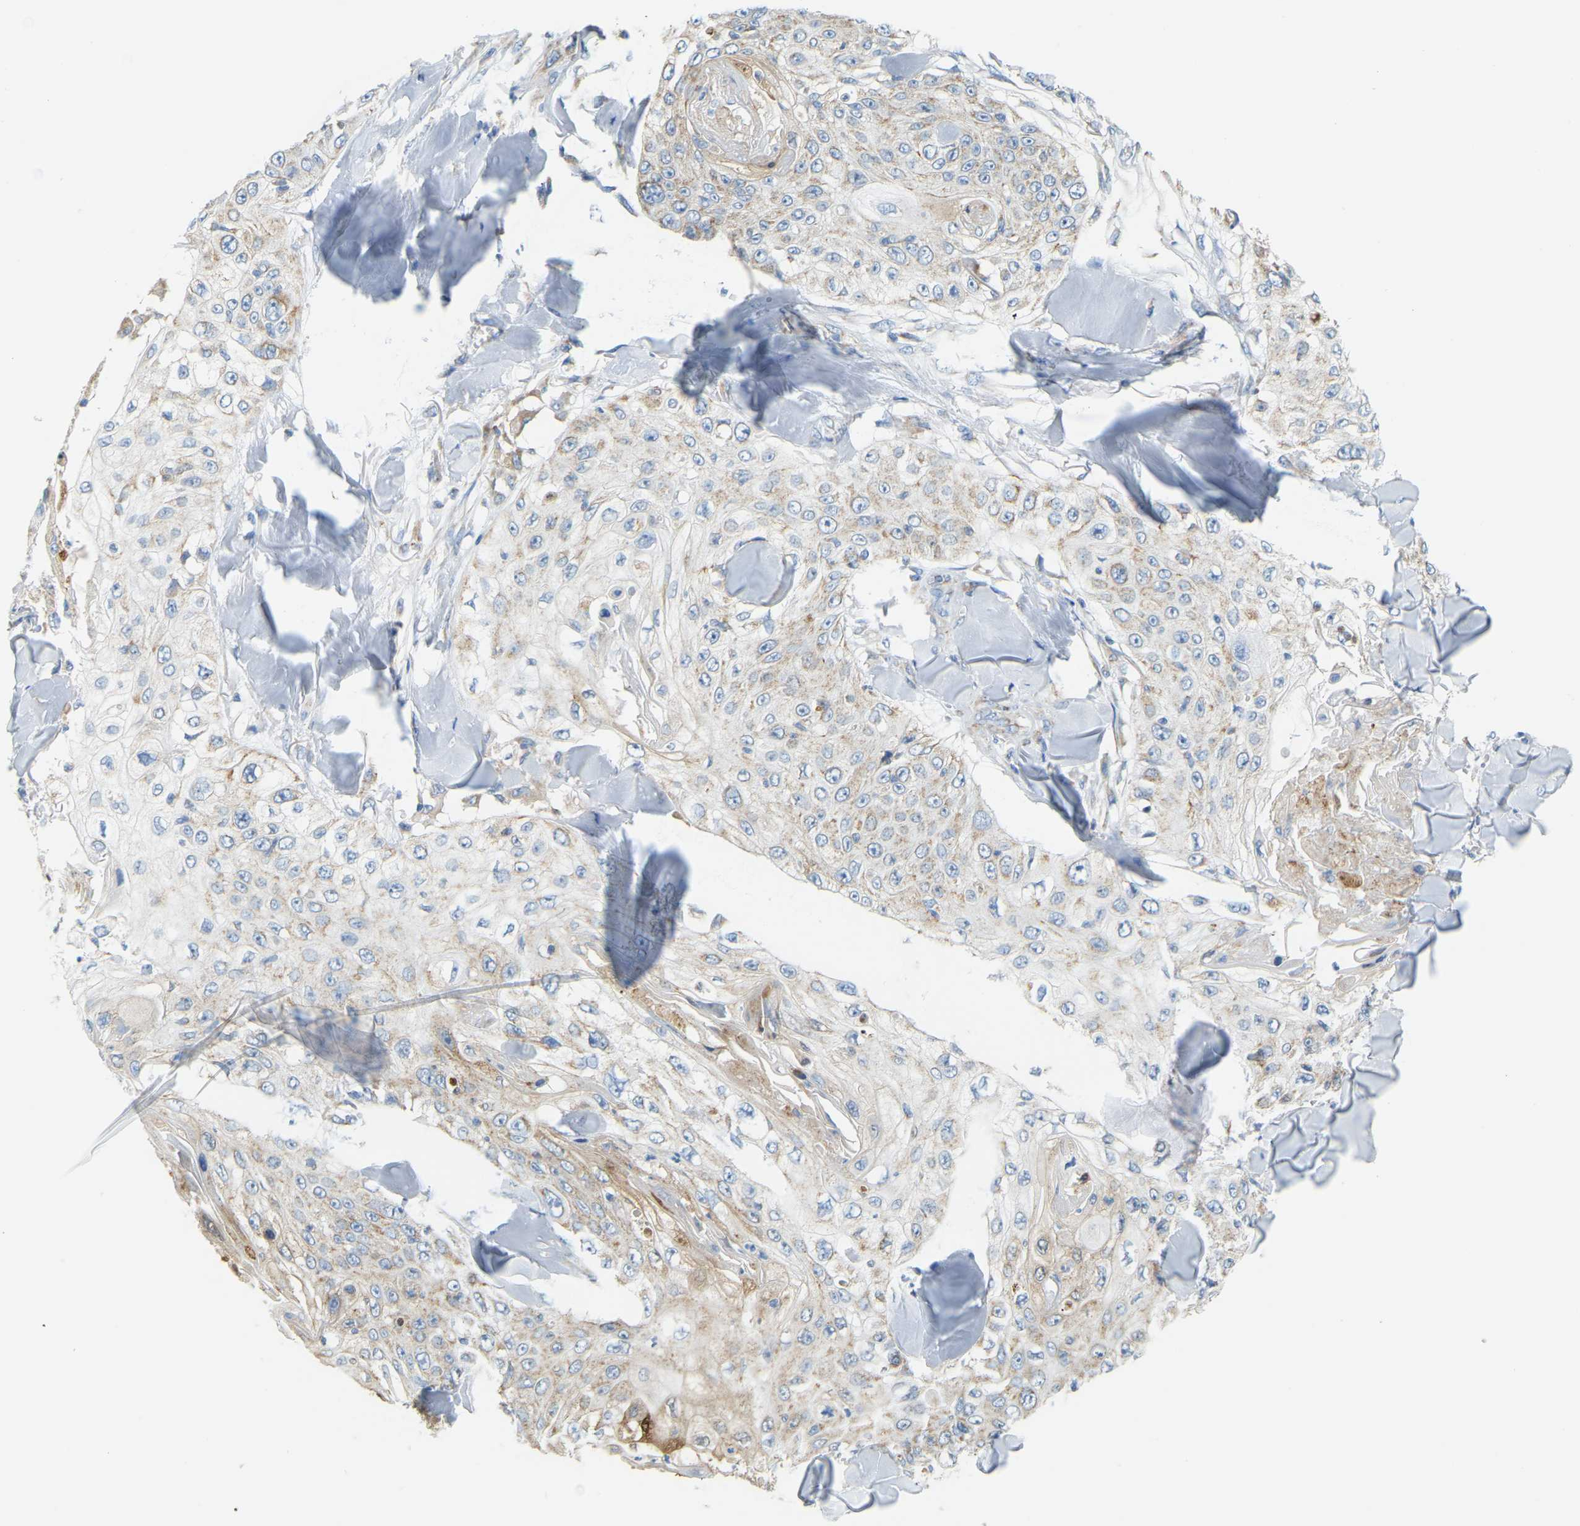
{"staining": {"intensity": "weak", "quantity": "25%-75%", "location": "cytoplasmic/membranous"}, "tissue": "skin cancer", "cell_type": "Tumor cells", "image_type": "cancer", "snomed": [{"axis": "morphology", "description": "Squamous cell carcinoma, NOS"}, {"axis": "topography", "description": "Skin"}], "caption": "Immunohistochemistry of human squamous cell carcinoma (skin) demonstrates low levels of weak cytoplasmic/membranous staining in about 25%-75% of tumor cells. (DAB (3,3'-diaminobenzidine) IHC, brown staining for protein, blue staining for nuclei).", "gene": "GDA", "patient": {"sex": "male", "age": 86}}